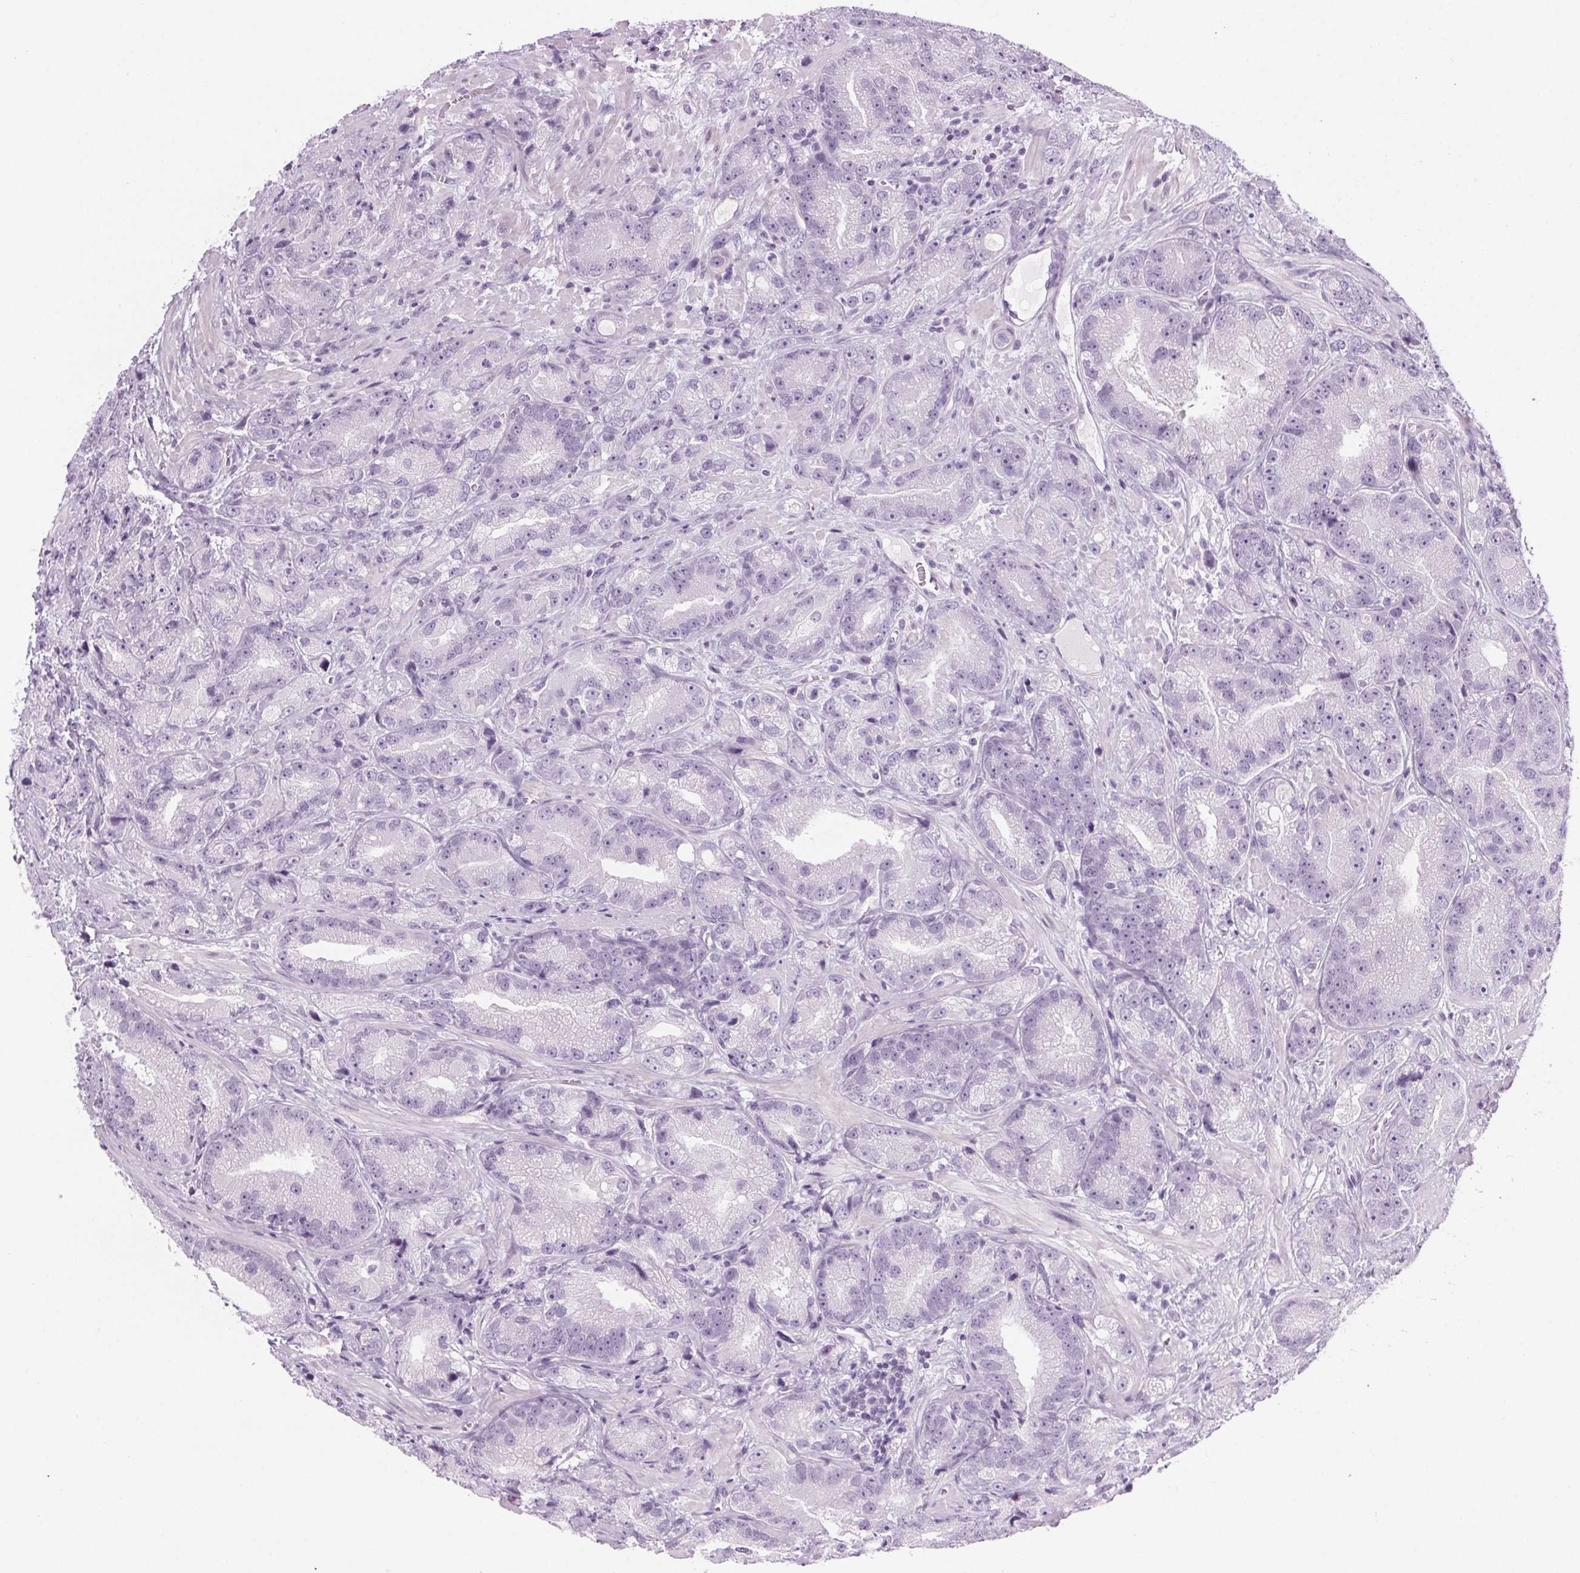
{"staining": {"intensity": "negative", "quantity": "none", "location": "none"}, "tissue": "prostate cancer", "cell_type": "Tumor cells", "image_type": "cancer", "snomed": [{"axis": "morphology", "description": "Adenocarcinoma, NOS"}, {"axis": "topography", "description": "Prostate"}], "caption": "DAB (3,3'-diaminobenzidine) immunohistochemical staining of human adenocarcinoma (prostate) reveals no significant expression in tumor cells.", "gene": "LRP2", "patient": {"sex": "male", "age": 63}}